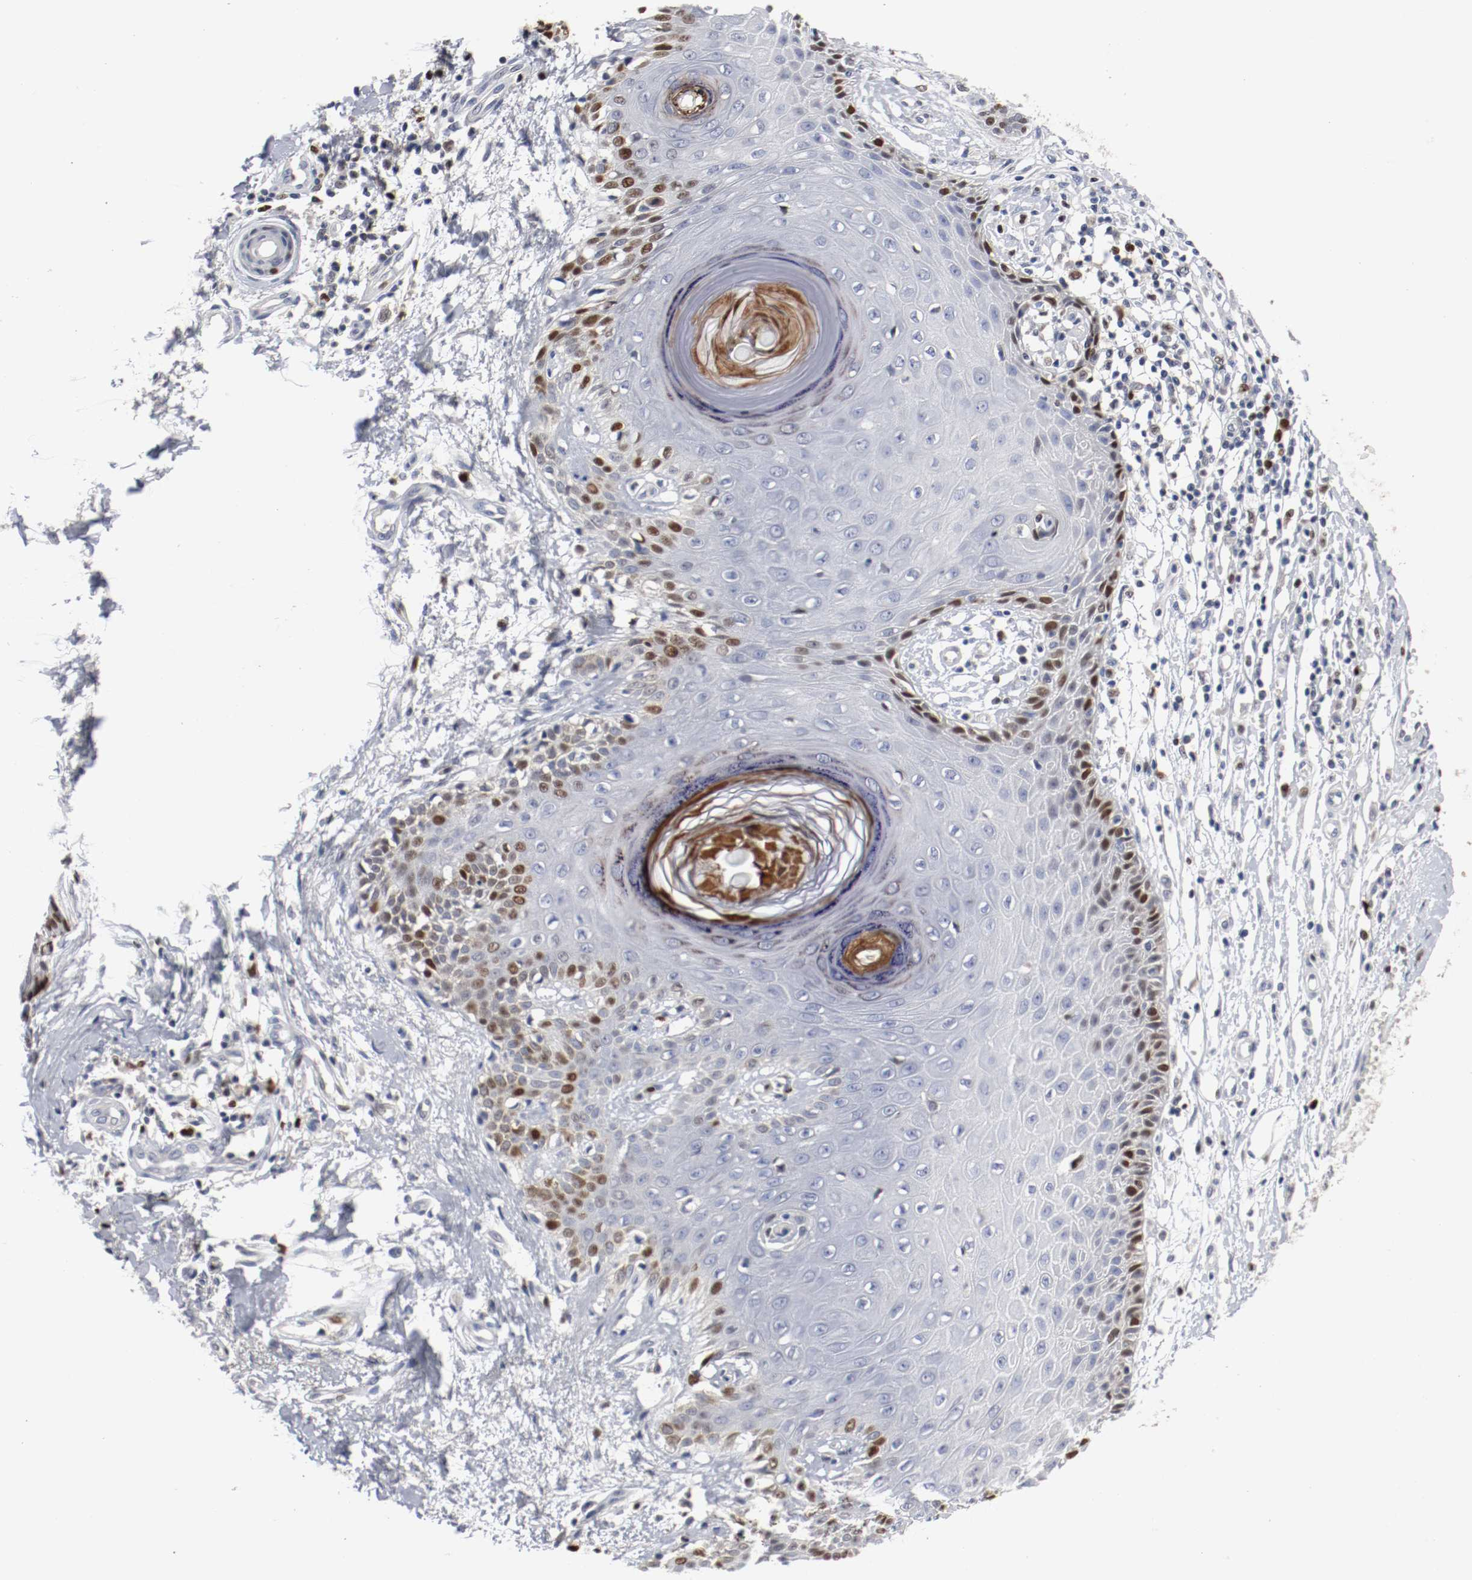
{"staining": {"intensity": "moderate", "quantity": "25%-75%", "location": "nuclear"}, "tissue": "skin cancer", "cell_type": "Tumor cells", "image_type": "cancer", "snomed": [{"axis": "morphology", "description": "Basal cell carcinoma"}, {"axis": "topography", "description": "Skin"}], "caption": "A photomicrograph showing moderate nuclear positivity in about 25%-75% of tumor cells in skin cancer, as visualized by brown immunohistochemical staining.", "gene": "MCM6", "patient": {"sex": "male", "age": 67}}